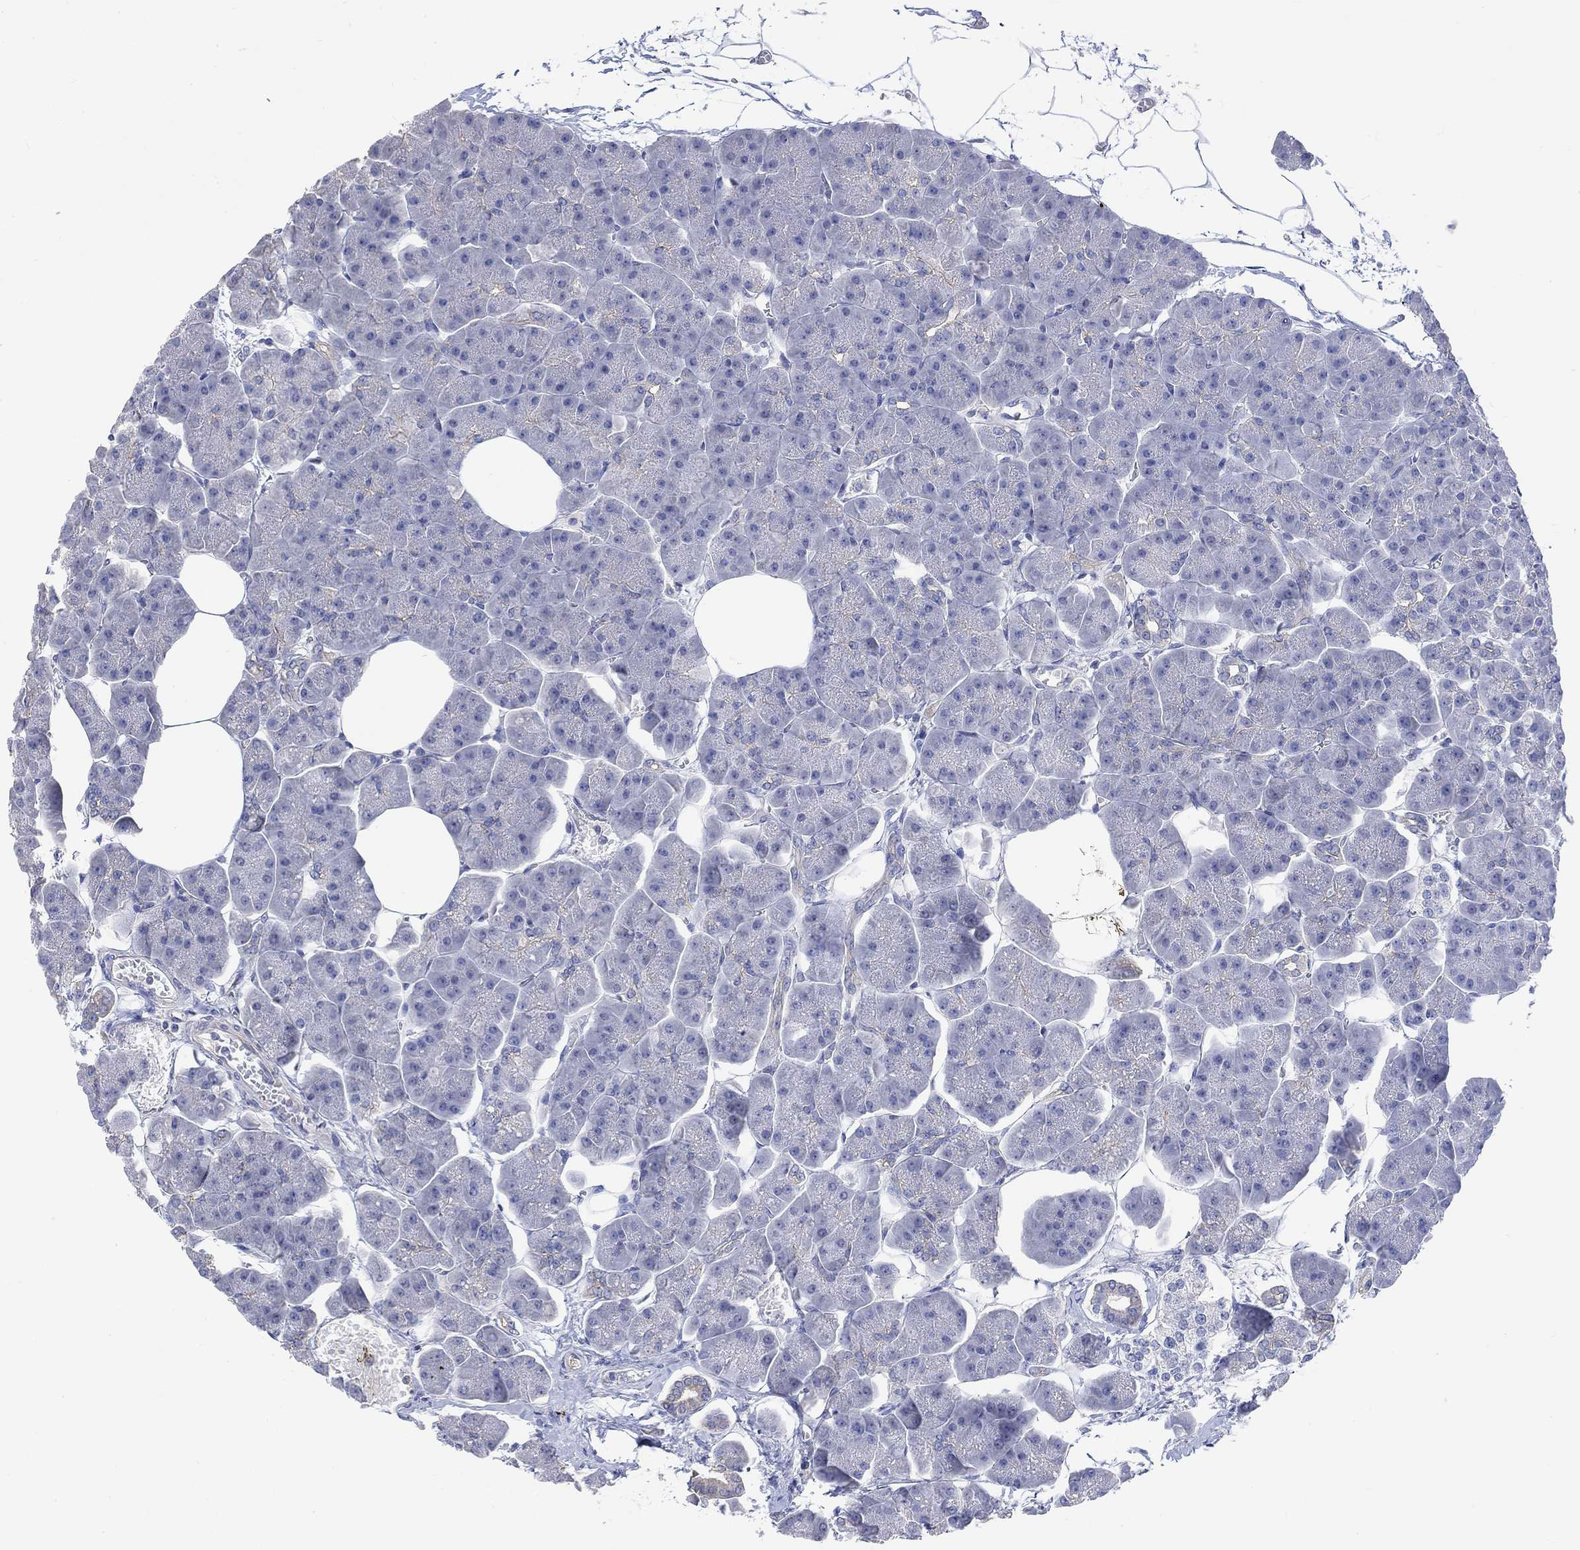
{"staining": {"intensity": "weak", "quantity": "<25%", "location": "cytoplasmic/membranous"}, "tissue": "pancreas", "cell_type": "Exocrine glandular cells", "image_type": "normal", "snomed": [{"axis": "morphology", "description": "Normal tissue, NOS"}, {"axis": "topography", "description": "Adipose tissue"}, {"axis": "topography", "description": "Pancreas"}, {"axis": "topography", "description": "Peripheral nerve tissue"}], "caption": "Human pancreas stained for a protein using immunohistochemistry (IHC) reveals no positivity in exocrine glandular cells.", "gene": "AGRP", "patient": {"sex": "female", "age": 58}}